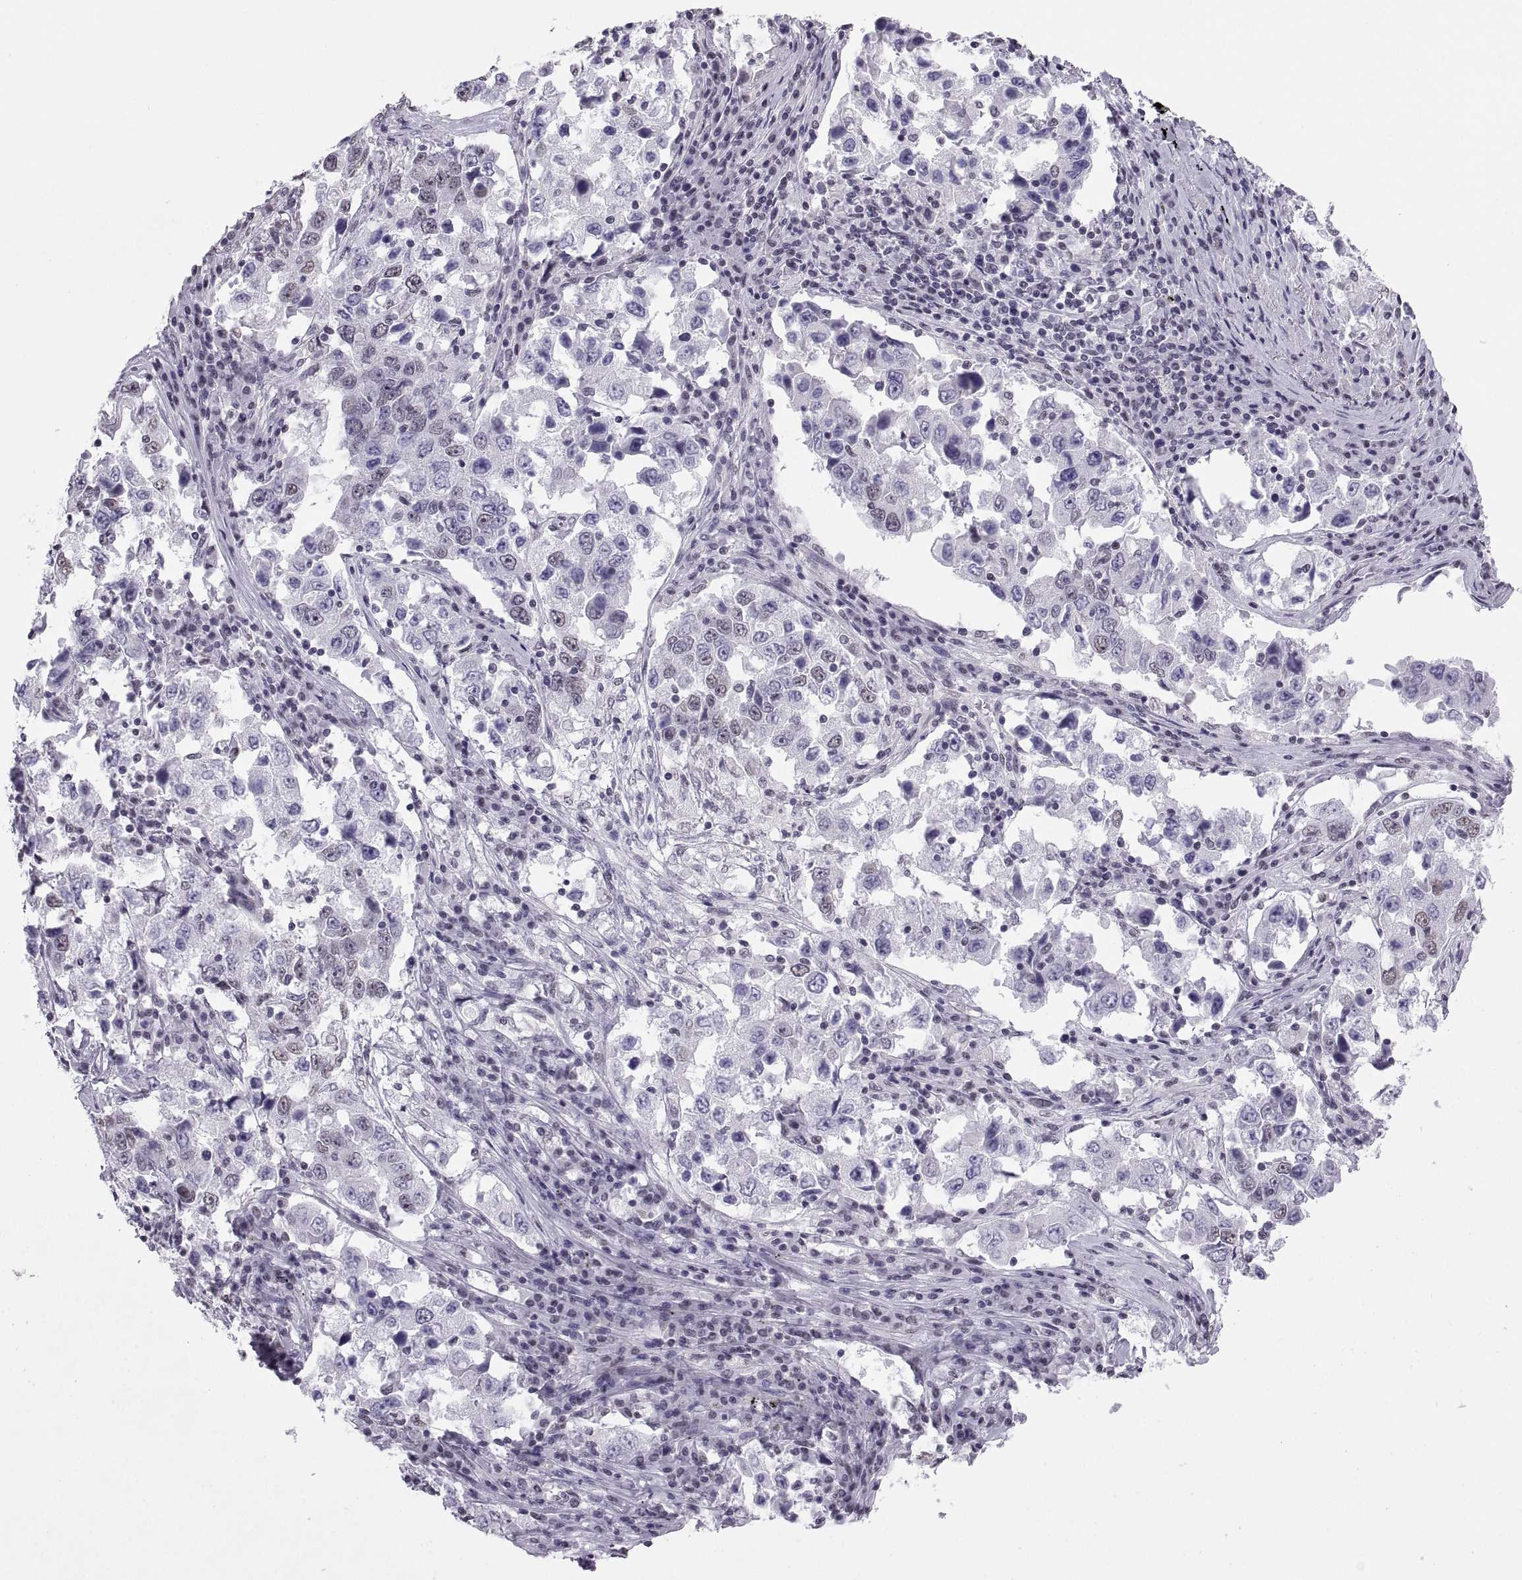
{"staining": {"intensity": "negative", "quantity": "none", "location": "none"}, "tissue": "lung cancer", "cell_type": "Tumor cells", "image_type": "cancer", "snomed": [{"axis": "morphology", "description": "Adenocarcinoma, NOS"}, {"axis": "topography", "description": "Lung"}], "caption": "DAB immunohistochemical staining of human adenocarcinoma (lung) displays no significant expression in tumor cells.", "gene": "CARTPT", "patient": {"sex": "male", "age": 73}}